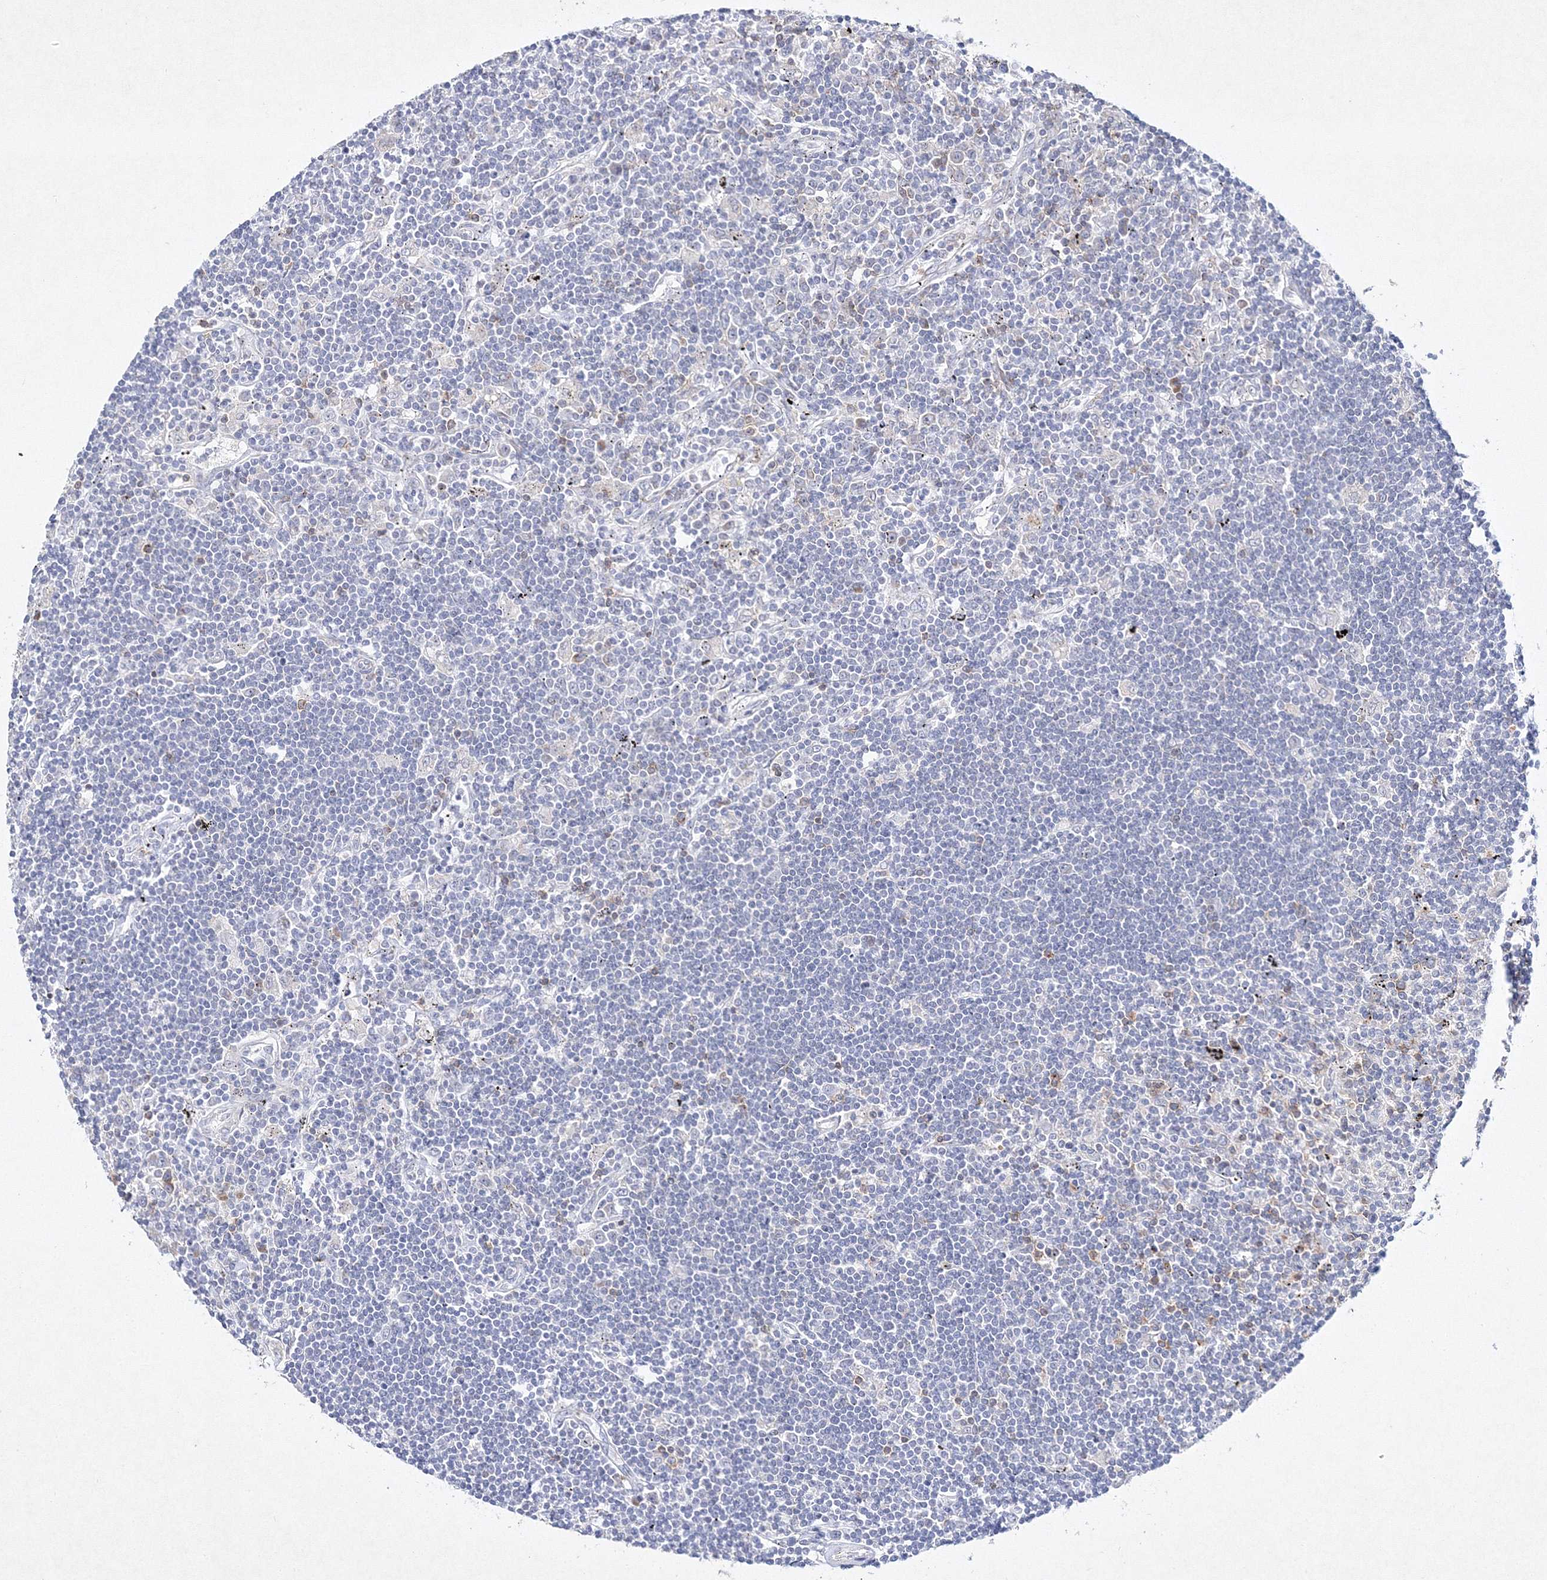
{"staining": {"intensity": "negative", "quantity": "none", "location": "none"}, "tissue": "lymphoma", "cell_type": "Tumor cells", "image_type": "cancer", "snomed": [{"axis": "morphology", "description": "Malignant lymphoma, non-Hodgkin's type, Low grade"}, {"axis": "topography", "description": "Spleen"}], "caption": "IHC micrograph of neoplastic tissue: lymphoma stained with DAB (3,3'-diaminobenzidine) demonstrates no significant protein staining in tumor cells. Nuclei are stained in blue.", "gene": "HCST", "patient": {"sex": "male", "age": 76}}